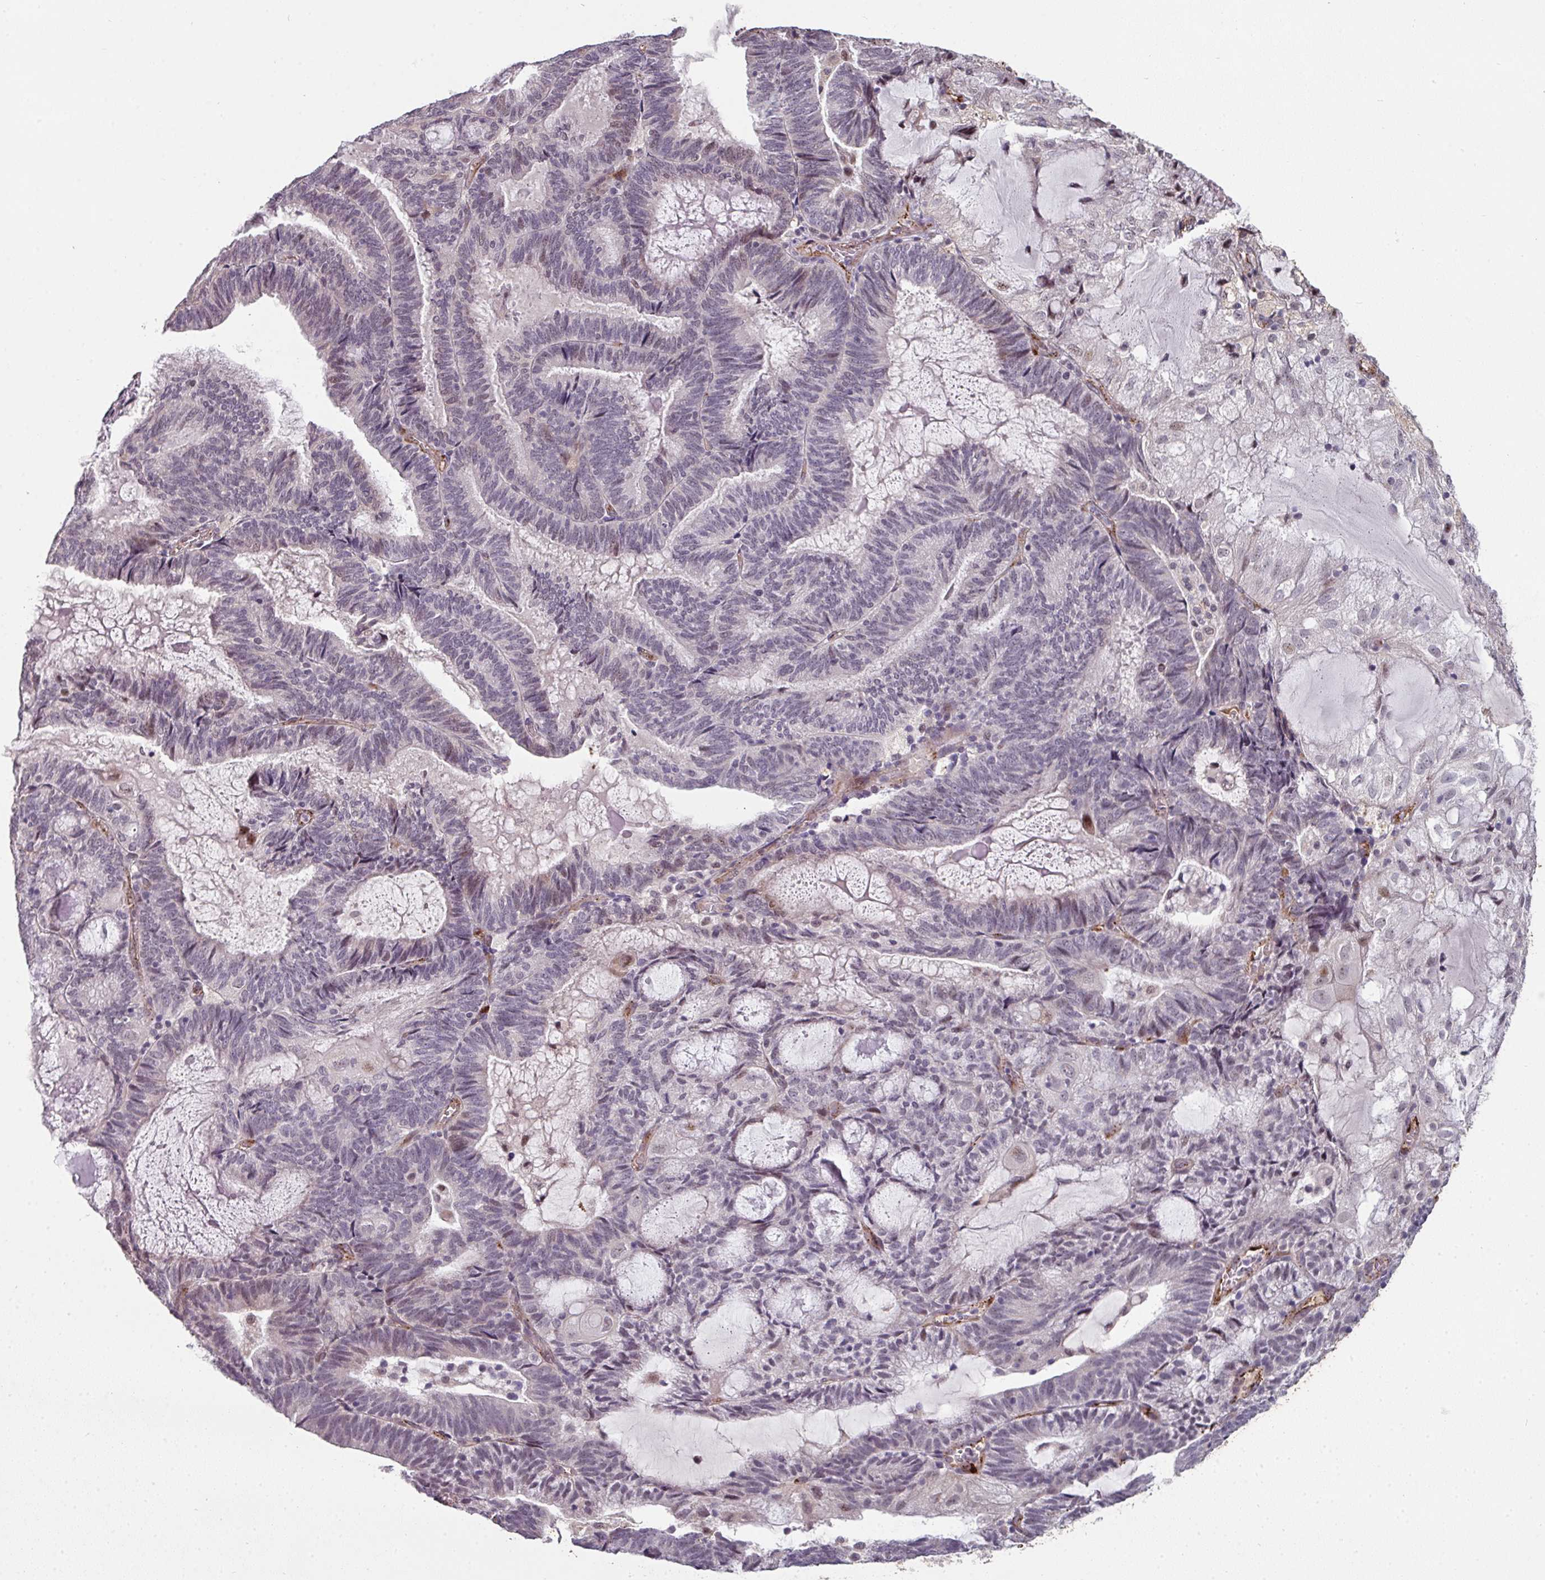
{"staining": {"intensity": "weak", "quantity": "<25%", "location": "nuclear"}, "tissue": "endometrial cancer", "cell_type": "Tumor cells", "image_type": "cancer", "snomed": [{"axis": "morphology", "description": "Adenocarcinoma, NOS"}, {"axis": "topography", "description": "Endometrium"}], "caption": "Immunohistochemical staining of human endometrial cancer (adenocarcinoma) reveals no significant positivity in tumor cells.", "gene": "SIDT2", "patient": {"sex": "female", "age": 81}}